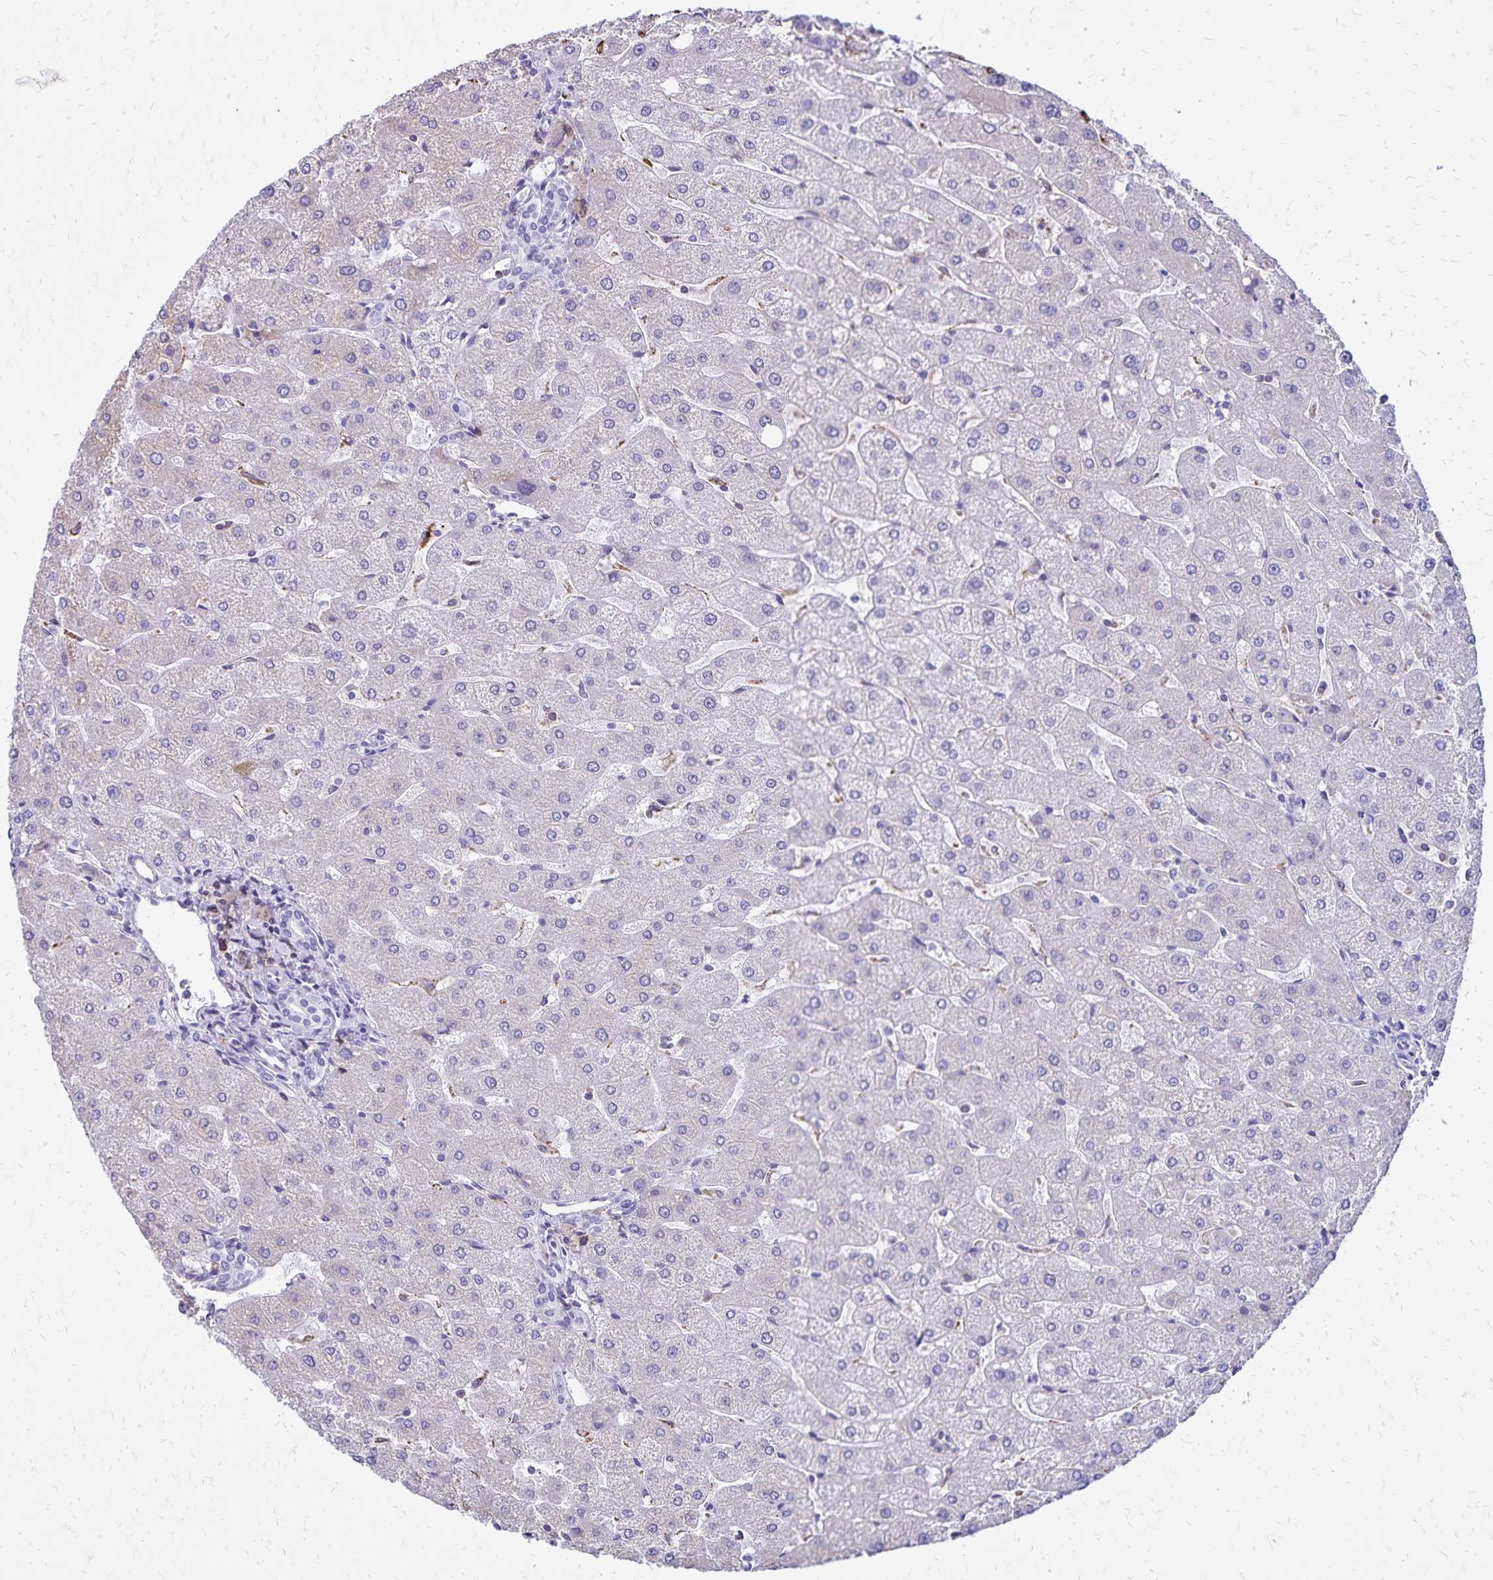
{"staining": {"intensity": "negative", "quantity": "none", "location": "none"}, "tissue": "liver", "cell_type": "Cholangiocytes", "image_type": "normal", "snomed": [{"axis": "morphology", "description": "Normal tissue, NOS"}, {"axis": "topography", "description": "Liver"}], "caption": "Histopathology image shows no protein staining in cholangiocytes of normal liver.", "gene": "CD27", "patient": {"sex": "male", "age": 67}}